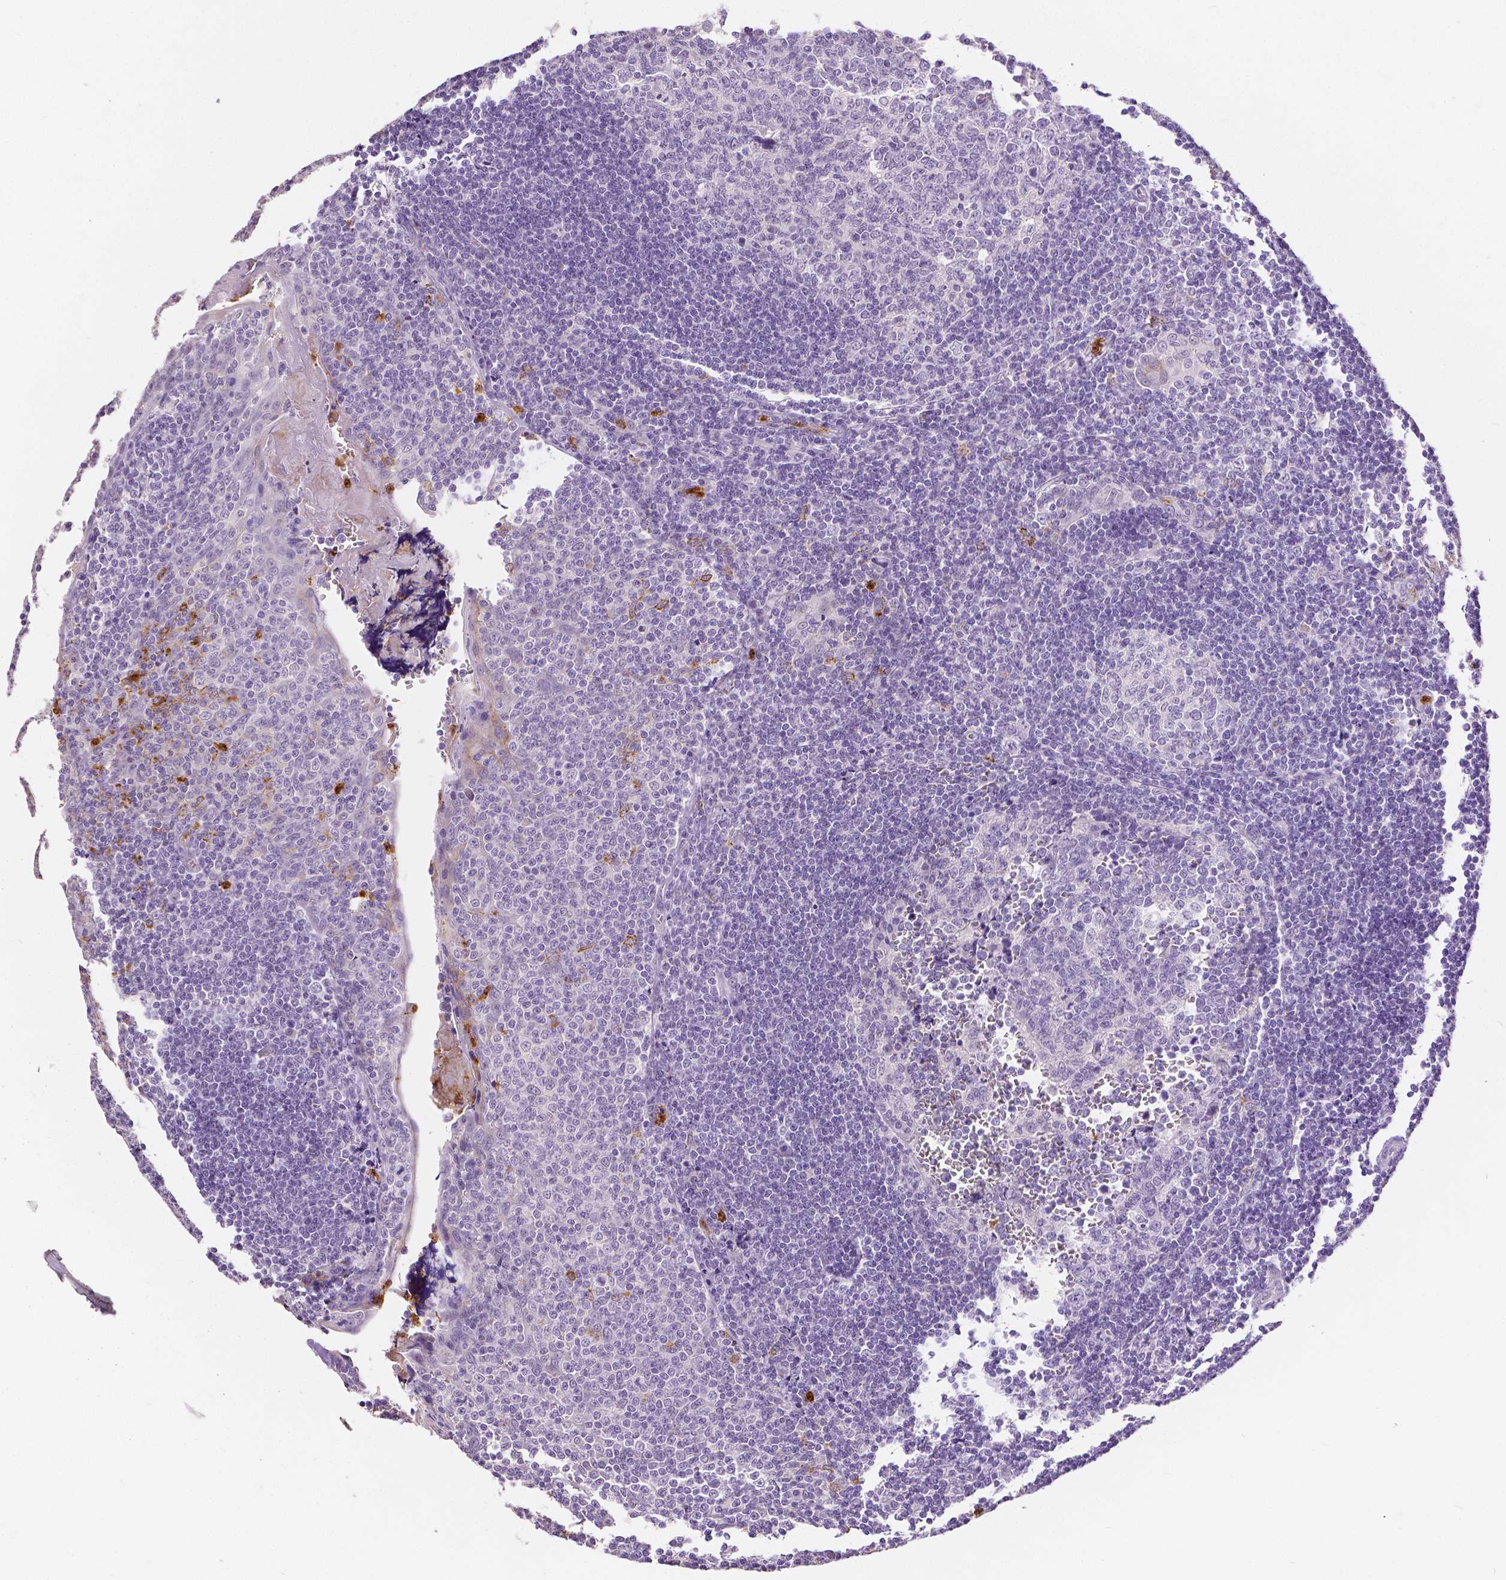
{"staining": {"intensity": "negative", "quantity": "none", "location": "none"}, "tissue": "tonsil", "cell_type": "Germinal center cells", "image_type": "normal", "snomed": [{"axis": "morphology", "description": "Normal tissue, NOS"}, {"axis": "morphology", "description": "Inflammation, NOS"}, {"axis": "topography", "description": "Tonsil"}], "caption": "DAB immunohistochemical staining of normal human tonsil reveals no significant expression in germinal center cells. (DAB (3,3'-diaminobenzidine) immunohistochemistry (IHC), high magnification).", "gene": "CXCR2", "patient": {"sex": "female", "age": 31}}